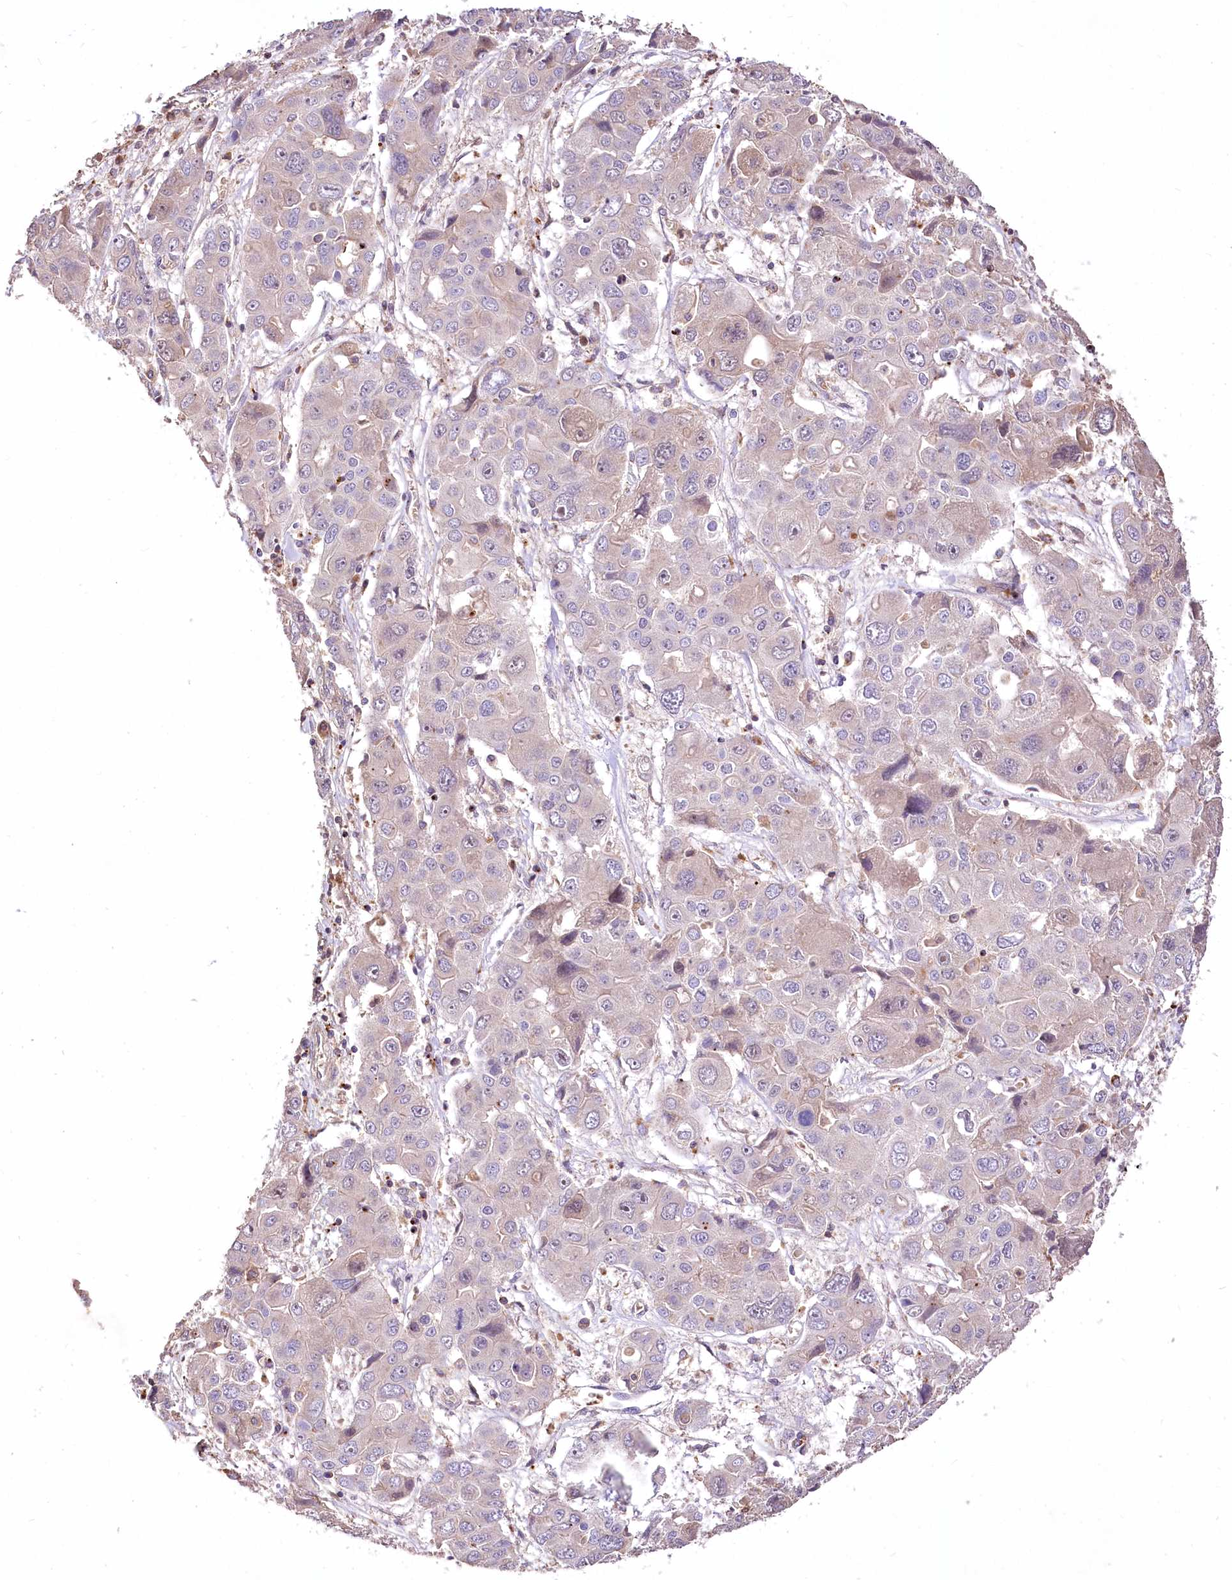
{"staining": {"intensity": "negative", "quantity": "none", "location": "none"}, "tissue": "liver cancer", "cell_type": "Tumor cells", "image_type": "cancer", "snomed": [{"axis": "morphology", "description": "Cholangiocarcinoma"}, {"axis": "topography", "description": "Liver"}], "caption": "Tumor cells are negative for brown protein staining in liver cancer (cholangiocarcinoma).", "gene": "SERGEF", "patient": {"sex": "male", "age": 67}}